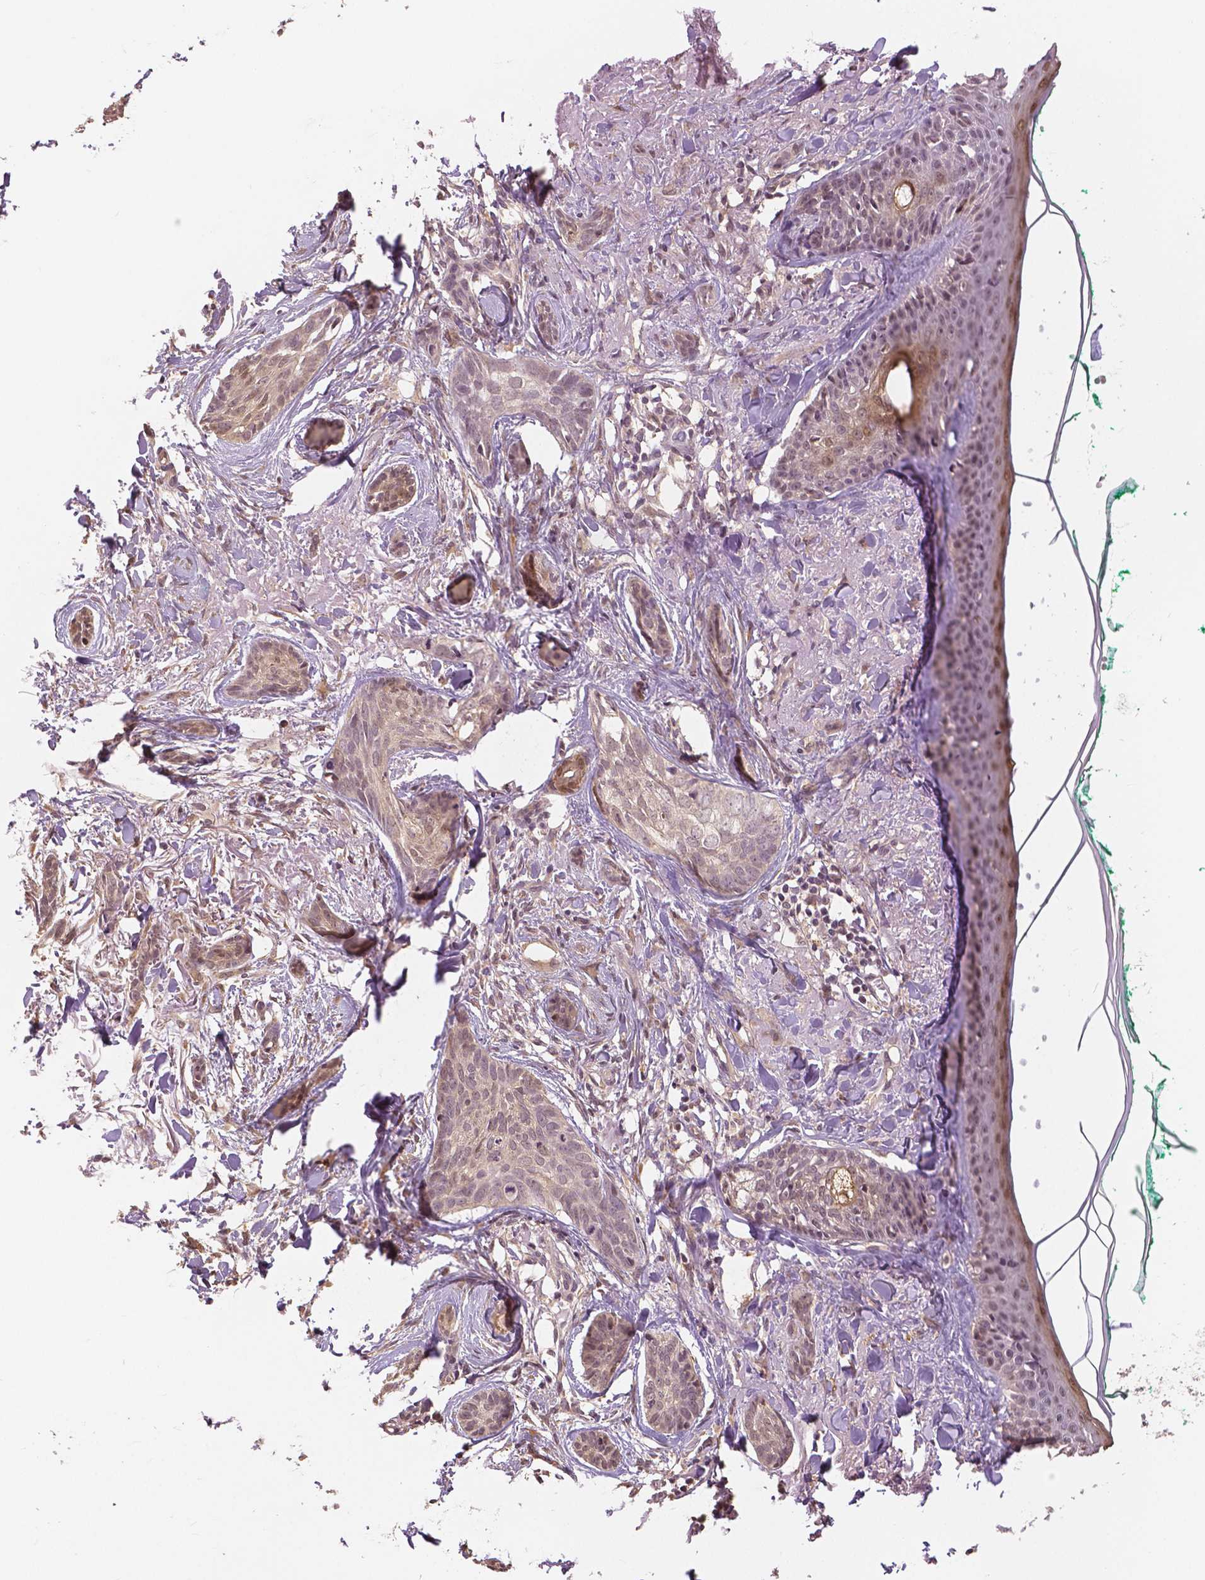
{"staining": {"intensity": "weak", "quantity": "<25%", "location": "nuclear"}, "tissue": "skin cancer", "cell_type": "Tumor cells", "image_type": "cancer", "snomed": [{"axis": "morphology", "description": "Basal cell carcinoma"}, {"axis": "topography", "description": "Skin"}], "caption": "High magnification brightfield microscopy of basal cell carcinoma (skin) stained with DAB (brown) and counterstained with hematoxylin (blue): tumor cells show no significant expression. Nuclei are stained in blue.", "gene": "MAP1LC3B", "patient": {"sex": "female", "age": 78}}